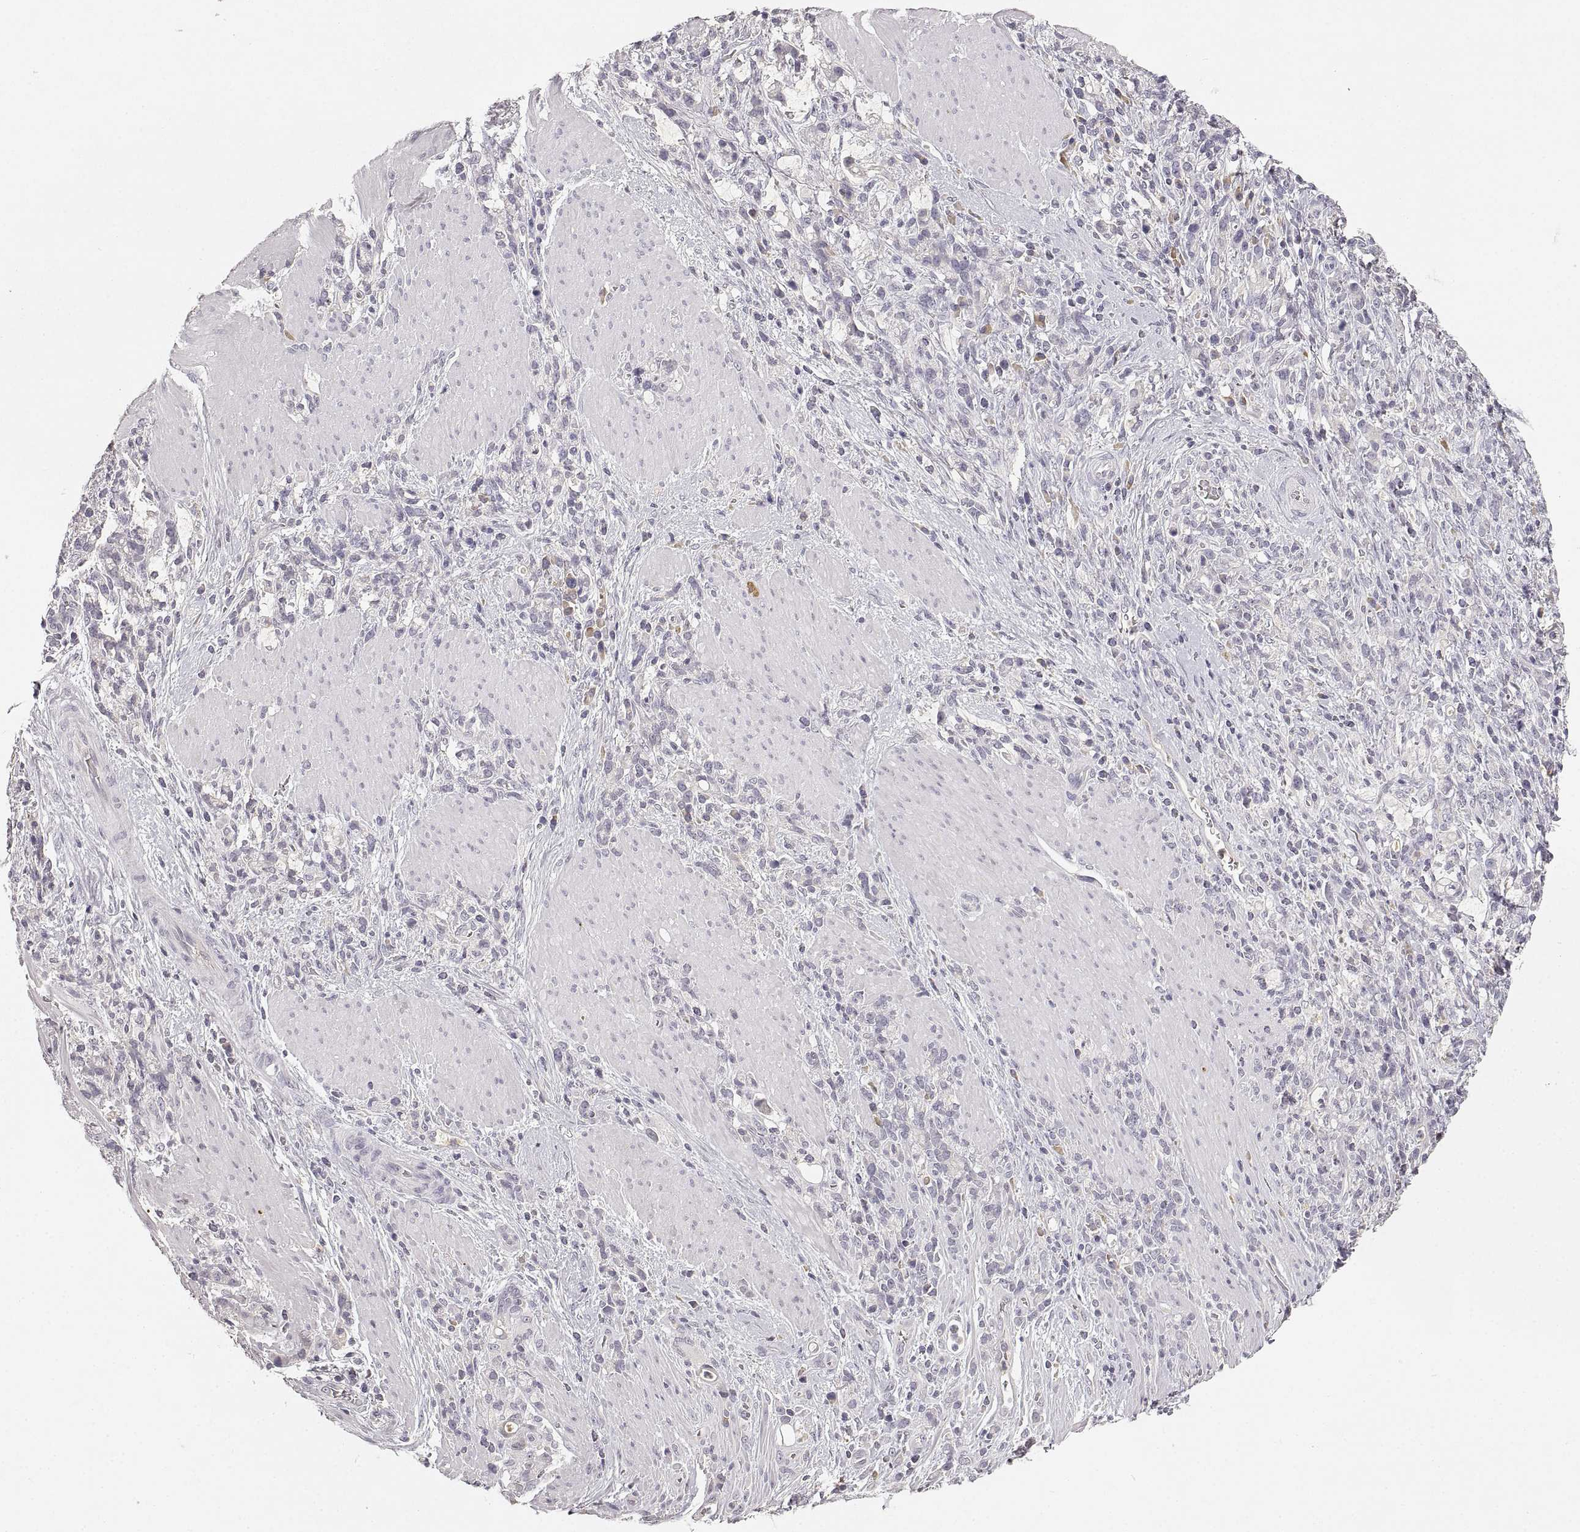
{"staining": {"intensity": "negative", "quantity": "none", "location": "none"}, "tissue": "stomach cancer", "cell_type": "Tumor cells", "image_type": "cancer", "snomed": [{"axis": "morphology", "description": "Adenocarcinoma, NOS"}, {"axis": "topography", "description": "Stomach"}], "caption": "IHC micrograph of human stomach adenocarcinoma stained for a protein (brown), which demonstrates no staining in tumor cells. (Stains: DAB (3,3'-diaminobenzidine) immunohistochemistry with hematoxylin counter stain, Microscopy: brightfield microscopy at high magnification).", "gene": "RUNDC3A", "patient": {"sex": "female", "age": 57}}